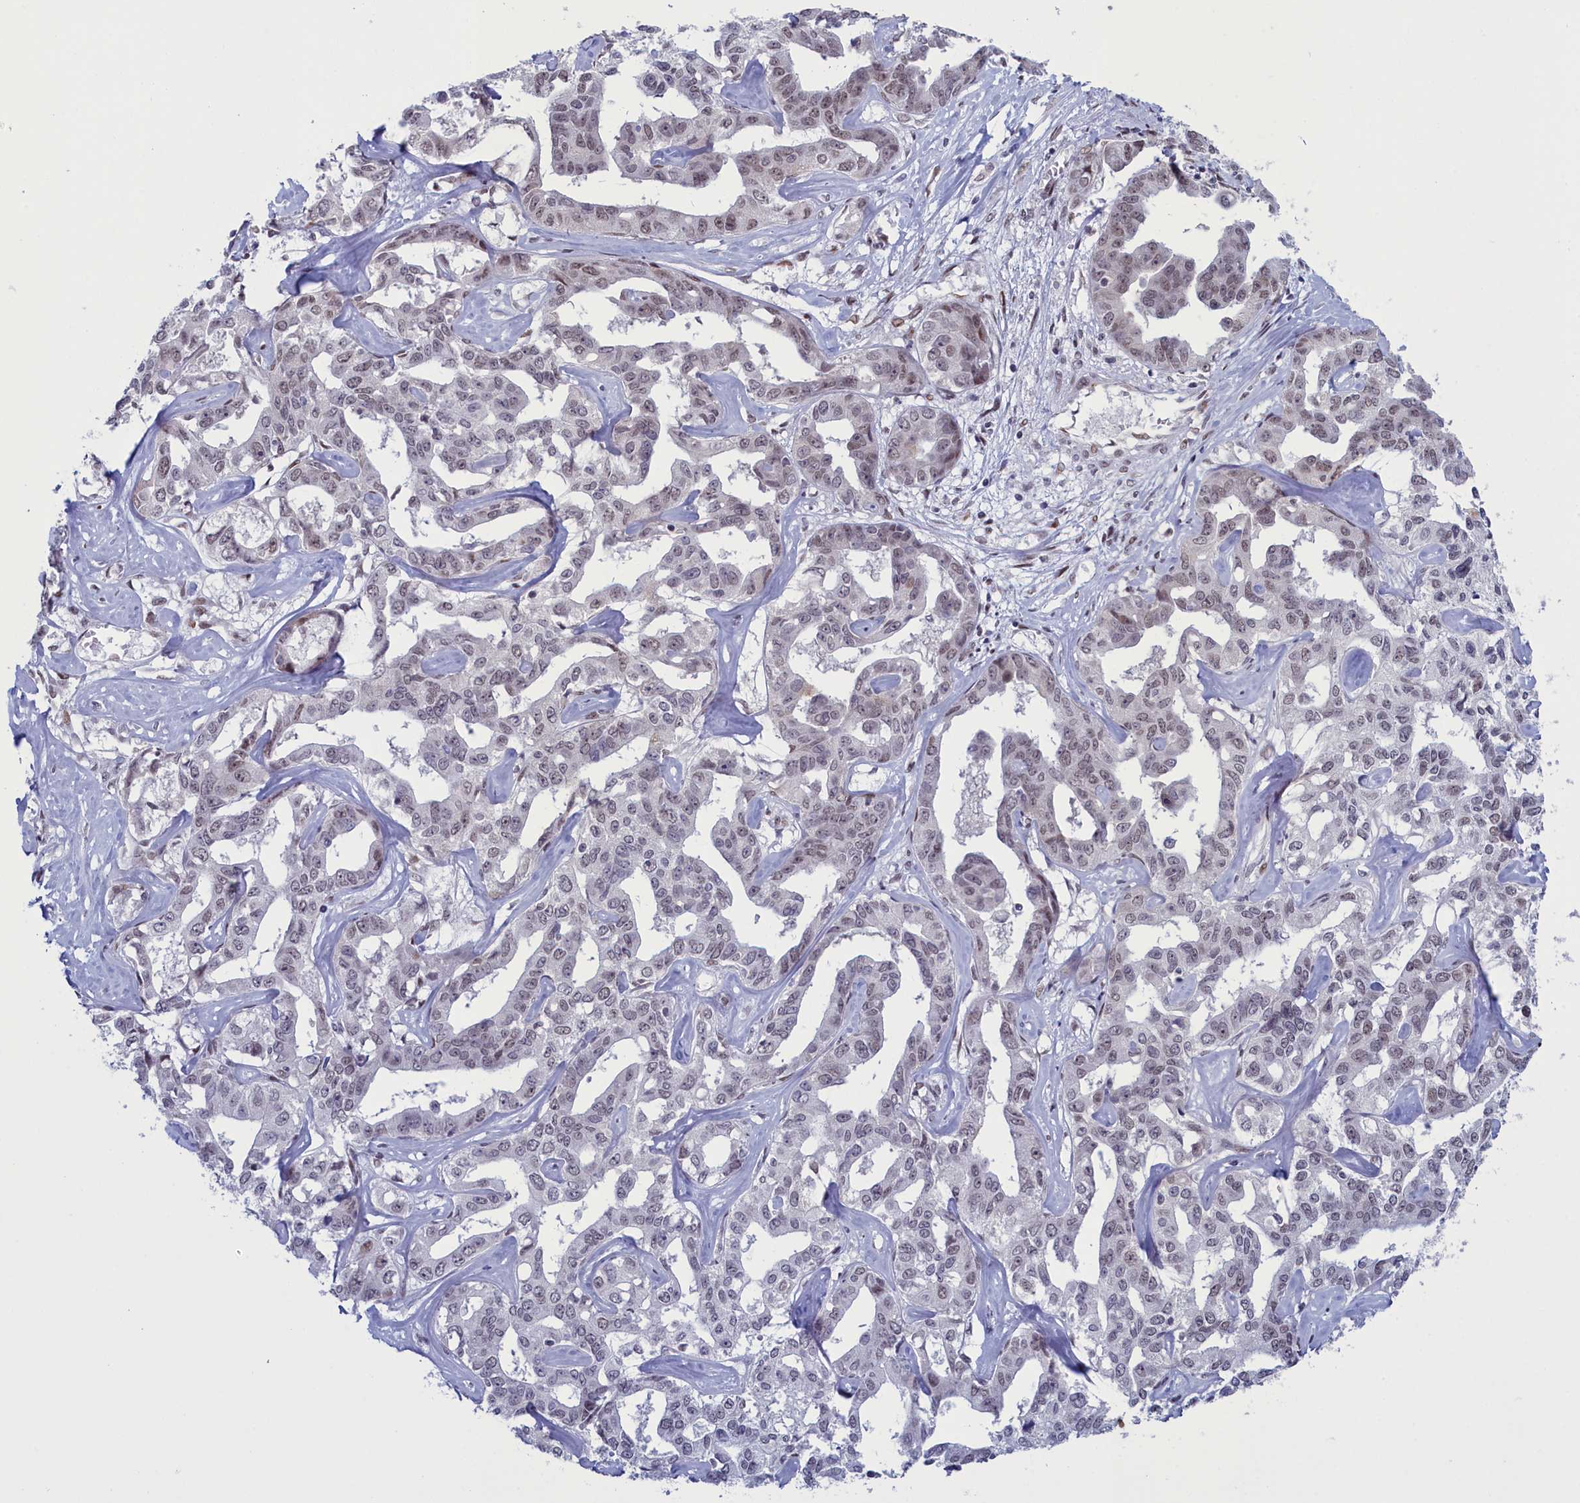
{"staining": {"intensity": "weak", "quantity": "<25%", "location": "nuclear"}, "tissue": "liver cancer", "cell_type": "Tumor cells", "image_type": "cancer", "snomed": [{"axis": "morphology", "description": "Cholangiocarcinoma"}, {"axis": "topography", "description": "Liver"}], "caption": "Immunohistochemistry (IHC) of cholangiocarcinoma (liver) demonstrates no positivity in tumor cells.", "gene": "ATF7IP2", "patient": {"sex": "male", "age": 59}}